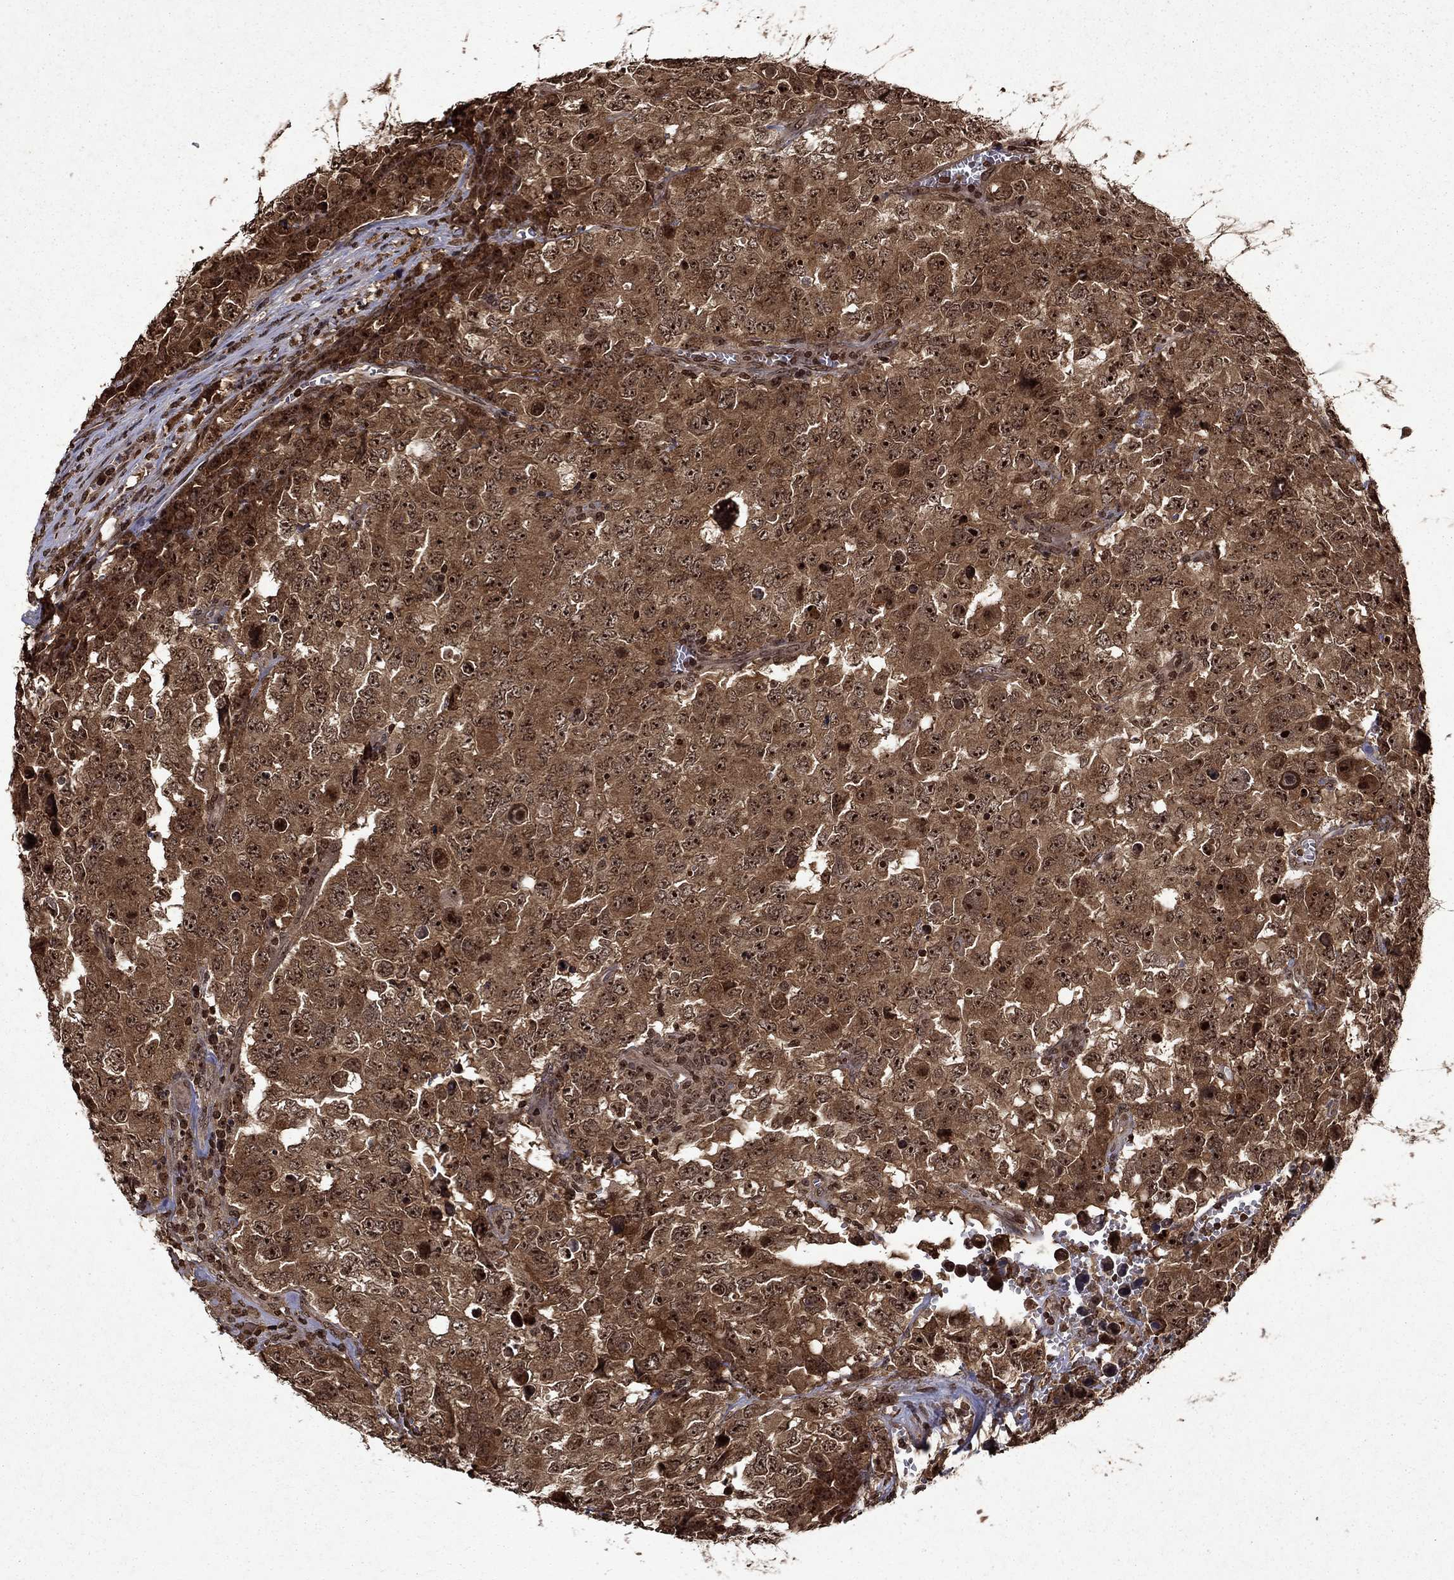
{"staining": {"intensity": "moderate", "quantity": ">75%", "location": "cytoplasmic/membranous,nuclear"}, "tissue": "testis cancer", "cell_type": "Tumor cells", "image_type": "cancer", "snomed": [{"axis": "morphology", "description": "Carcinoma, Embryonal, NOS"}, {"axis": "topography", "description": "Testis"}], "caption": "High-magnification brightfield microscopy of embryonal carcinoma (testis) stained with DAB (brown) and counterstained with hematoxylin (blue). tumor cells exhibit moderate cytoplasmic/membranous and nuclear positivity is appreciated in about>75% of cells.", "gene": "PIN4", "patient": {"sex": "male", "age": 23}}